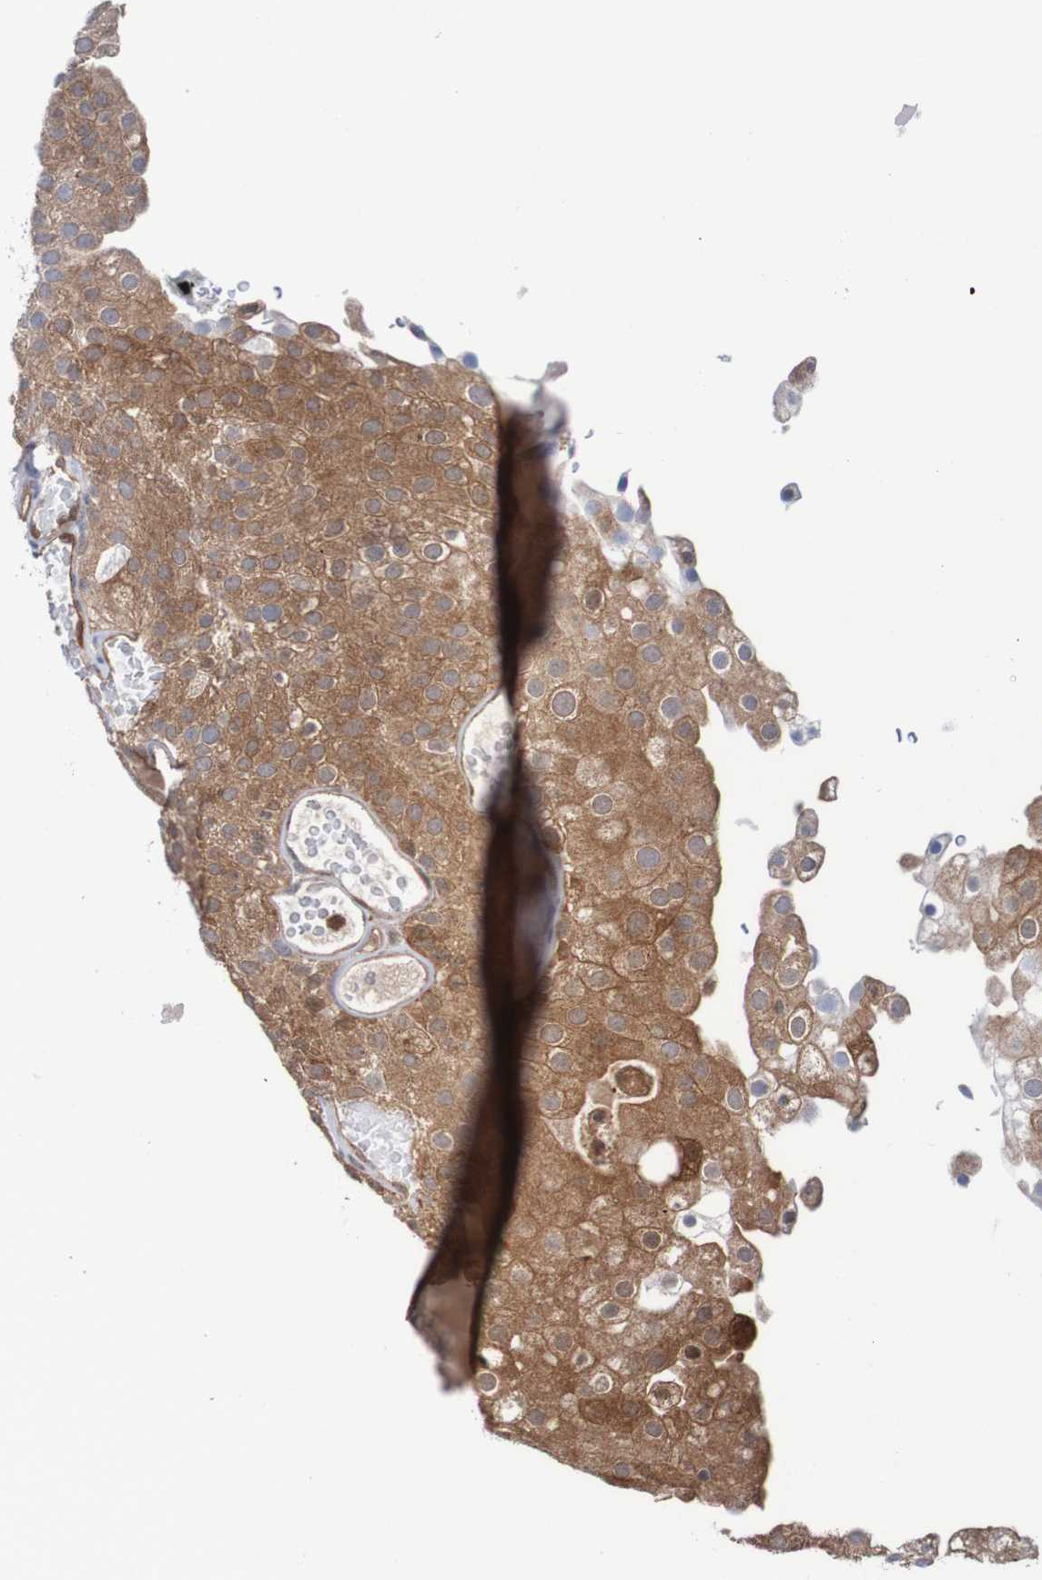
{"staining": {"intensity": "moderate", "quantity": ">75%", "location": "cytoplasmic/membranous"}, "tissue": "urothelial cancer", "cell_type": "Tumor cells", "image_type": "cancer", "snomed": [{"axis": "morphology", "description": "Urothelial carcinoma, Low grade"}, {"axis": "topography", "description": "Urinary bladder"}], "caption": "Moderate cytoplasmic/membranous staining is present in about >75% of tumor cells in urothelial cancer. (DAB (3,3'-diaminobenzidine) IHC with brightfield microscopy, high magnification).", "gene": "RIGI", "patient": {"sex": "male", "age": 78}}